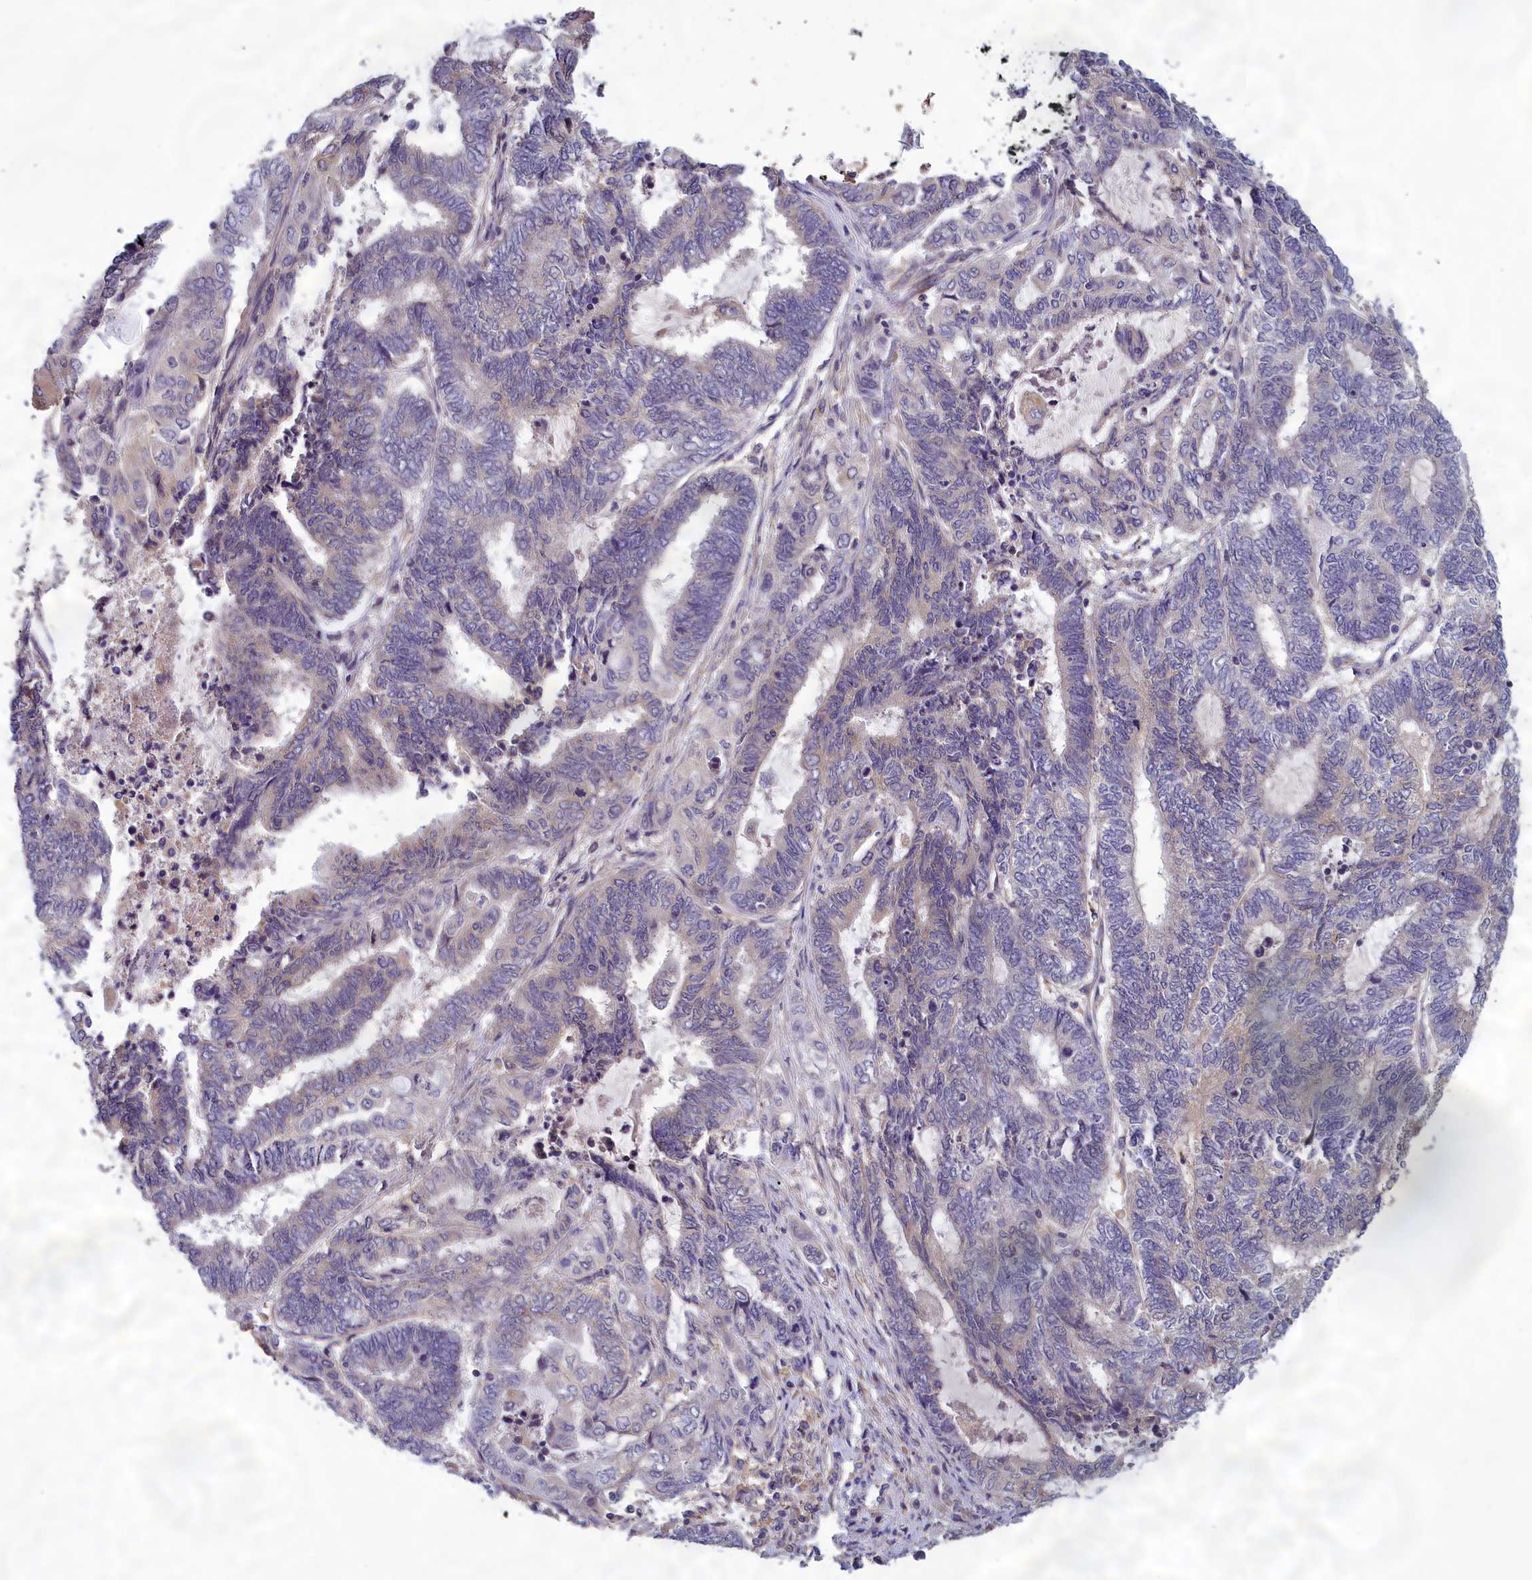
{"staining": {"intensity": "negative", "quantity": "none", "location": "none"}, "tissue": "endometrial cancer", "cell_type": "Tumor cells", "image_type": "cancer", "snomed": [{"axis": "morphology", "description": "Adenocarcinoma, NOS"}, {"axis": "topography", "description": "Uterus"}, {"axis": "topography", "description": "Endometrium"}], "caption": "There is no significant positivity in tumor cells of adenocarcinoma (endometrial).", "gene": "HECA", "patient": {"sex": "female", "age": 70}}